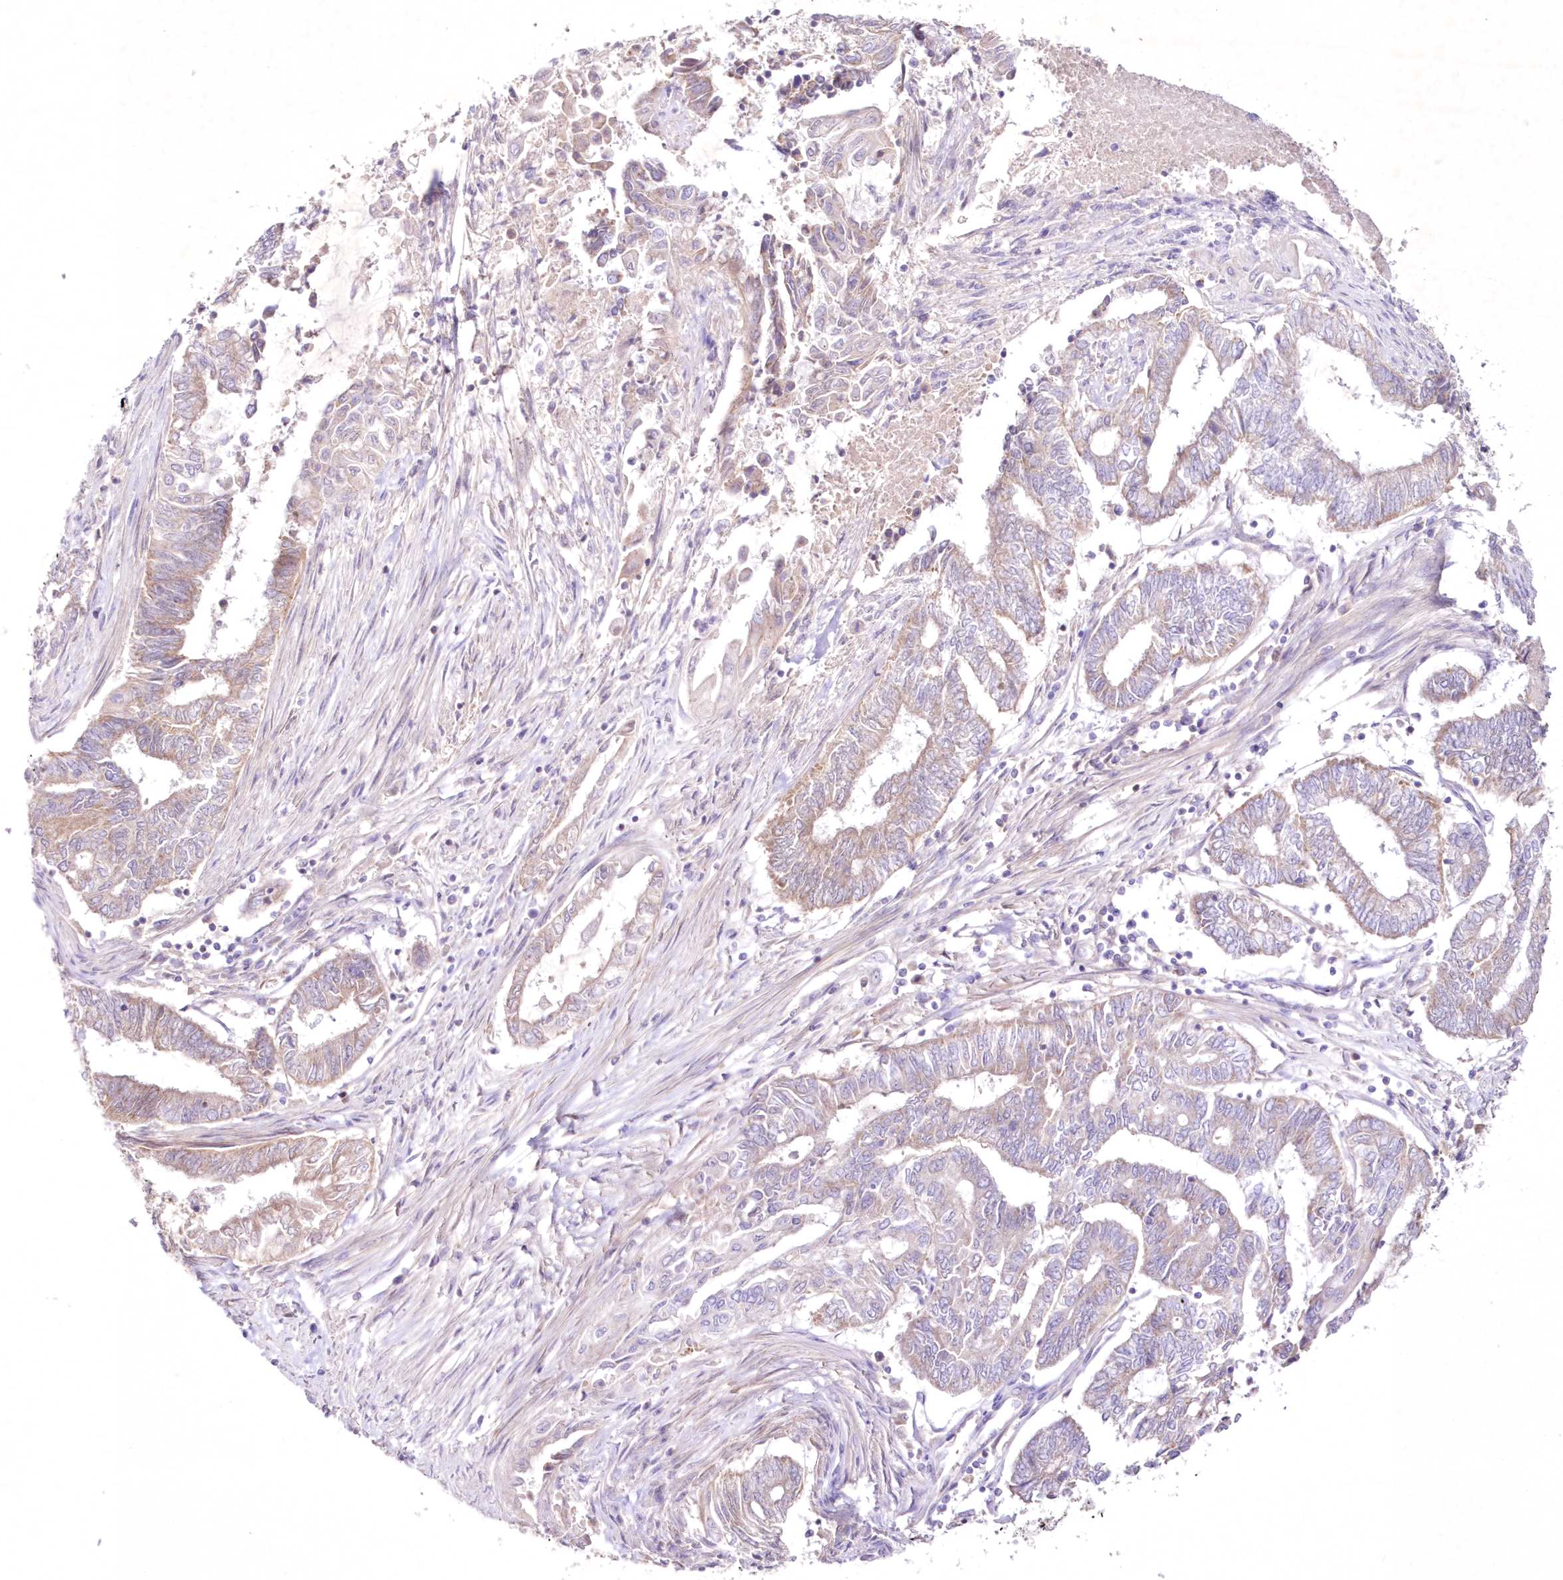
{"staining": {"intensity": "weak", "quantity": "25%-75%", "location": "cytoplasmic/membranous"}, "tissue": "endometrial cancer", "cell_type": "Tumor cells", "image_type": "cancer", "snomed": [{"axis": "morphology", "description": "Adenocarcinoma, NOS"}, {"axis": "topography", "description": "Uterus"}, {"axis": "topography", "description": "Endometrium"}], "caption": "Endometrial adenocarcinoma stained with DAB (3,3'-diaminobenzidine) immunohistochemistry displays low levels of weak cytoplasmic/membranous positivity in about 25%-75% of tumor cells.", "gene": "NEU4", "patient": {"sex": "female", "age": 70}}